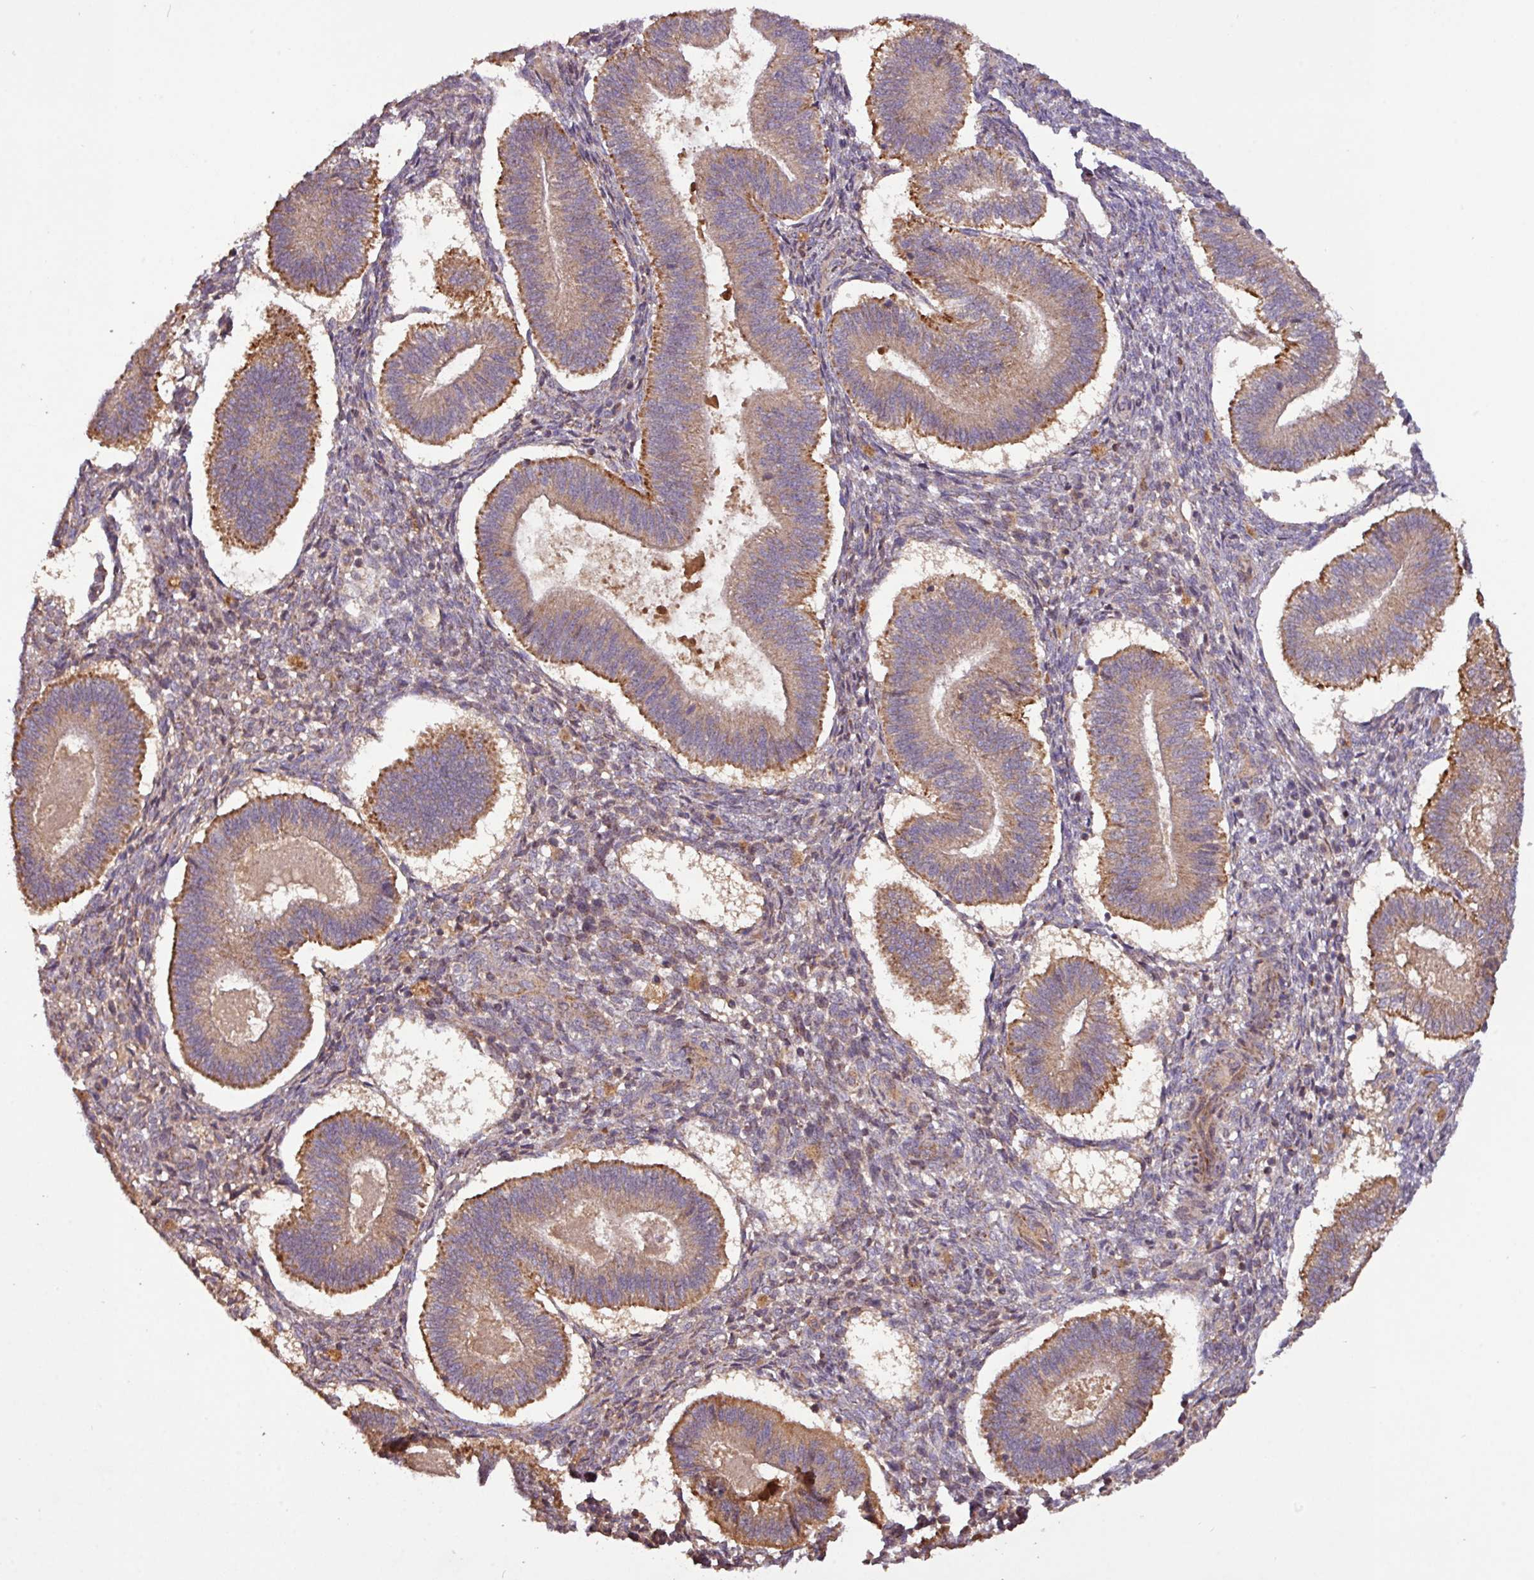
{"staining": {"intensity": "weak", "quantity": "25%-75%", "location": "cytoplasmic/membranous"}, "tissue": "endometrium", "cell_type": "Cells in endometrial stroma", "image_type": "normal", "snomed": [{"axis": "morphology", "description": "Normal tissue, NOS"}, {"axis": "topography", "description": "Endometrium"}], "caption": "Brown immunohistochemical staining in unremarkable endometrium reveals weak cytoplasmic/membranous positivity in approximately 25%-75% of cells in endometrial stroma. The staining is performed using DAB brown chromogen to label protein expression. The nuclei are counter-stained blue using hematoxylin.", "gene": "YPEL1", "patient": {"sex": "female", "age": 25}}